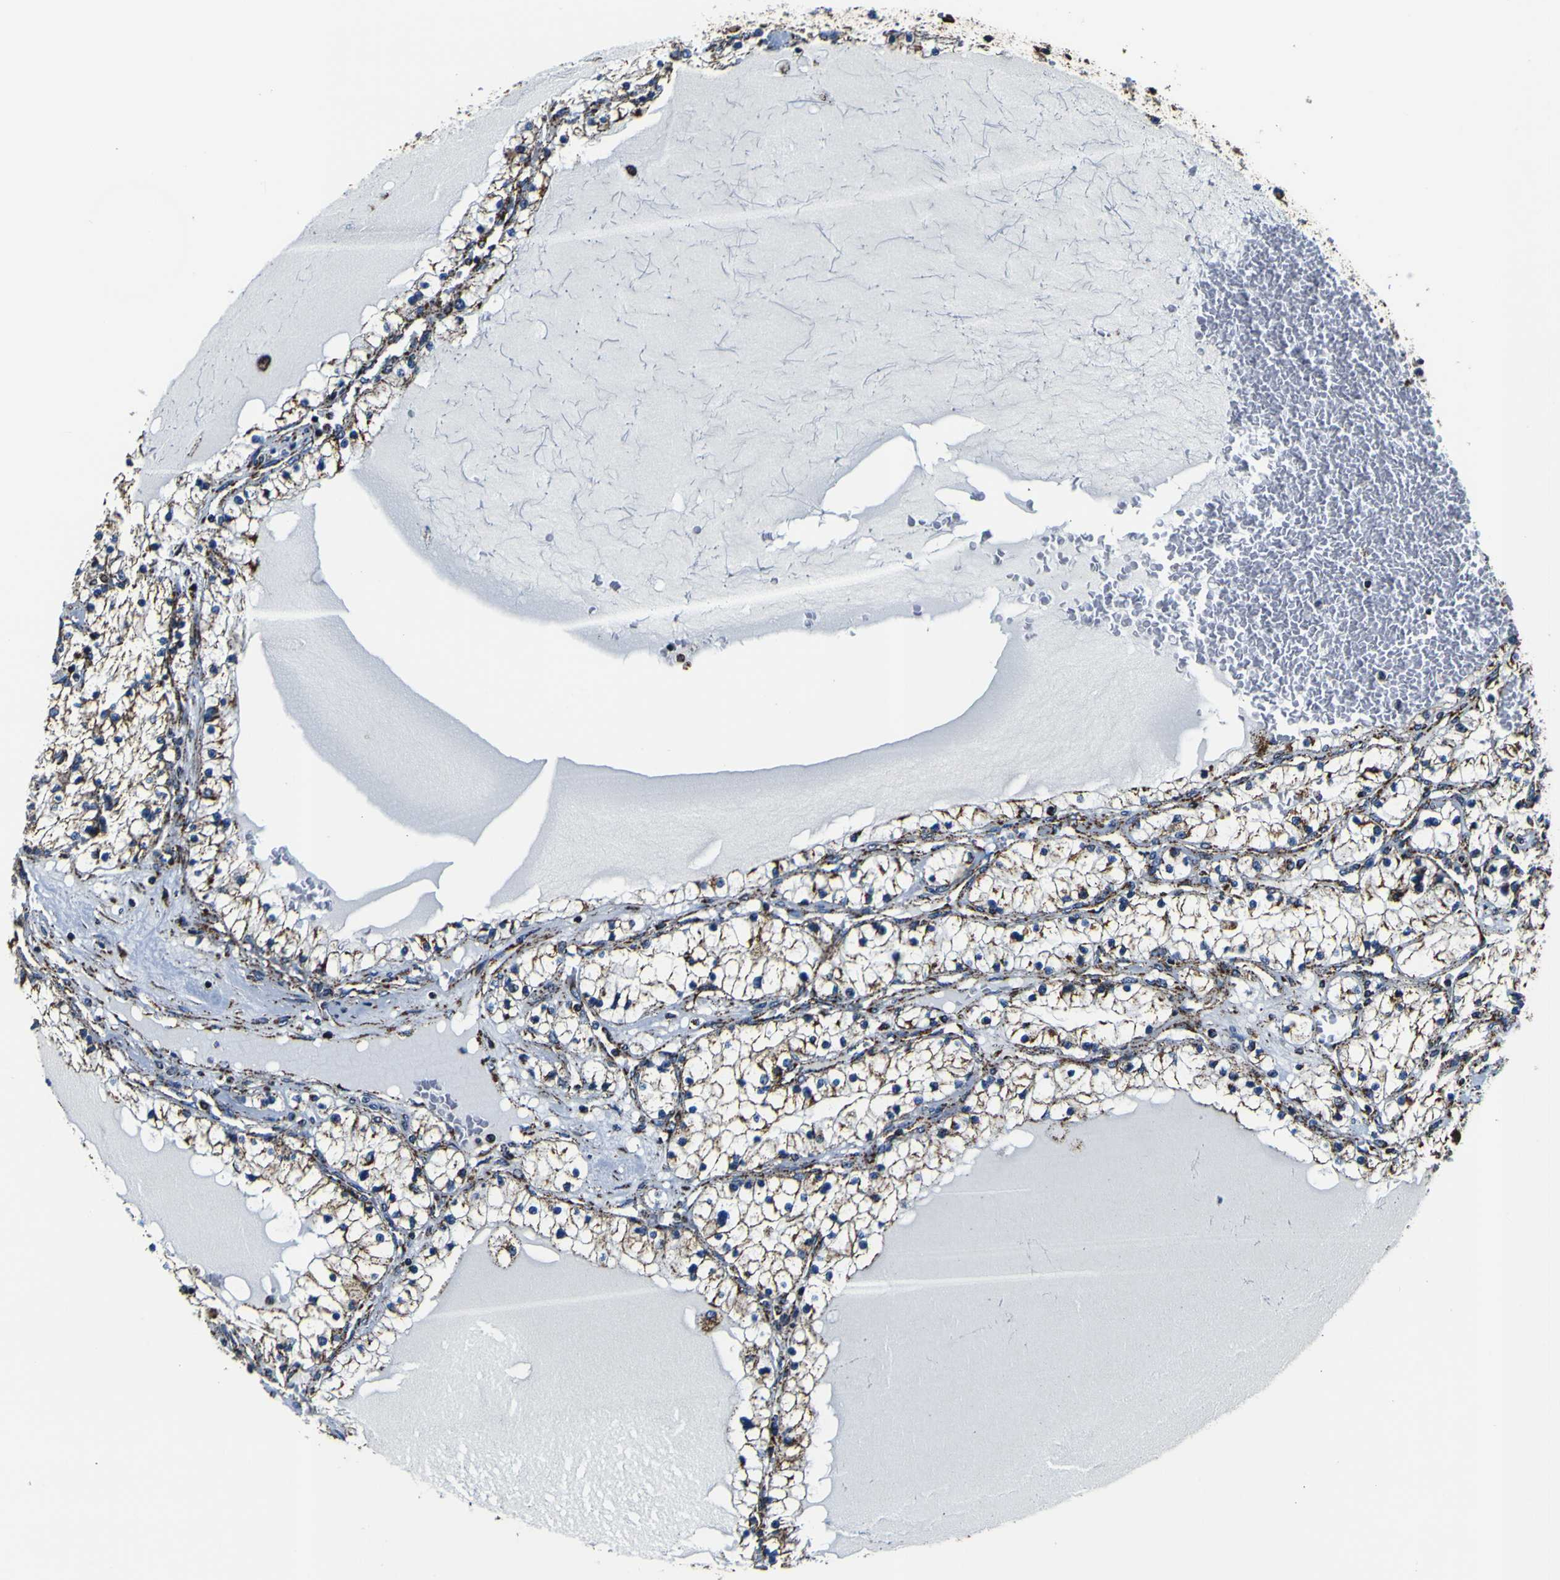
{"staining": {"intensity": "moderate", "quantity": "25%-75%", "location": "cytoplasmic/membranous"}, "tissue": "renal cancer", "cell_type": "Tumor cells", "image_type": "cancer", "snomed": [{"axis": "morphology", "description": "Adenocarcinoma, NOS"}, {"axis": "topography", "description": "Kidney"}], "caption": "Immunohistochemical staining of adenocarcinoma (renal) displays medium levels of moderate cytoplasmic/membranous protein staining in about 25%-75% of tumor cells.", "gene": "PTRH2", "patient": {"sex": "male", "age": 68}}